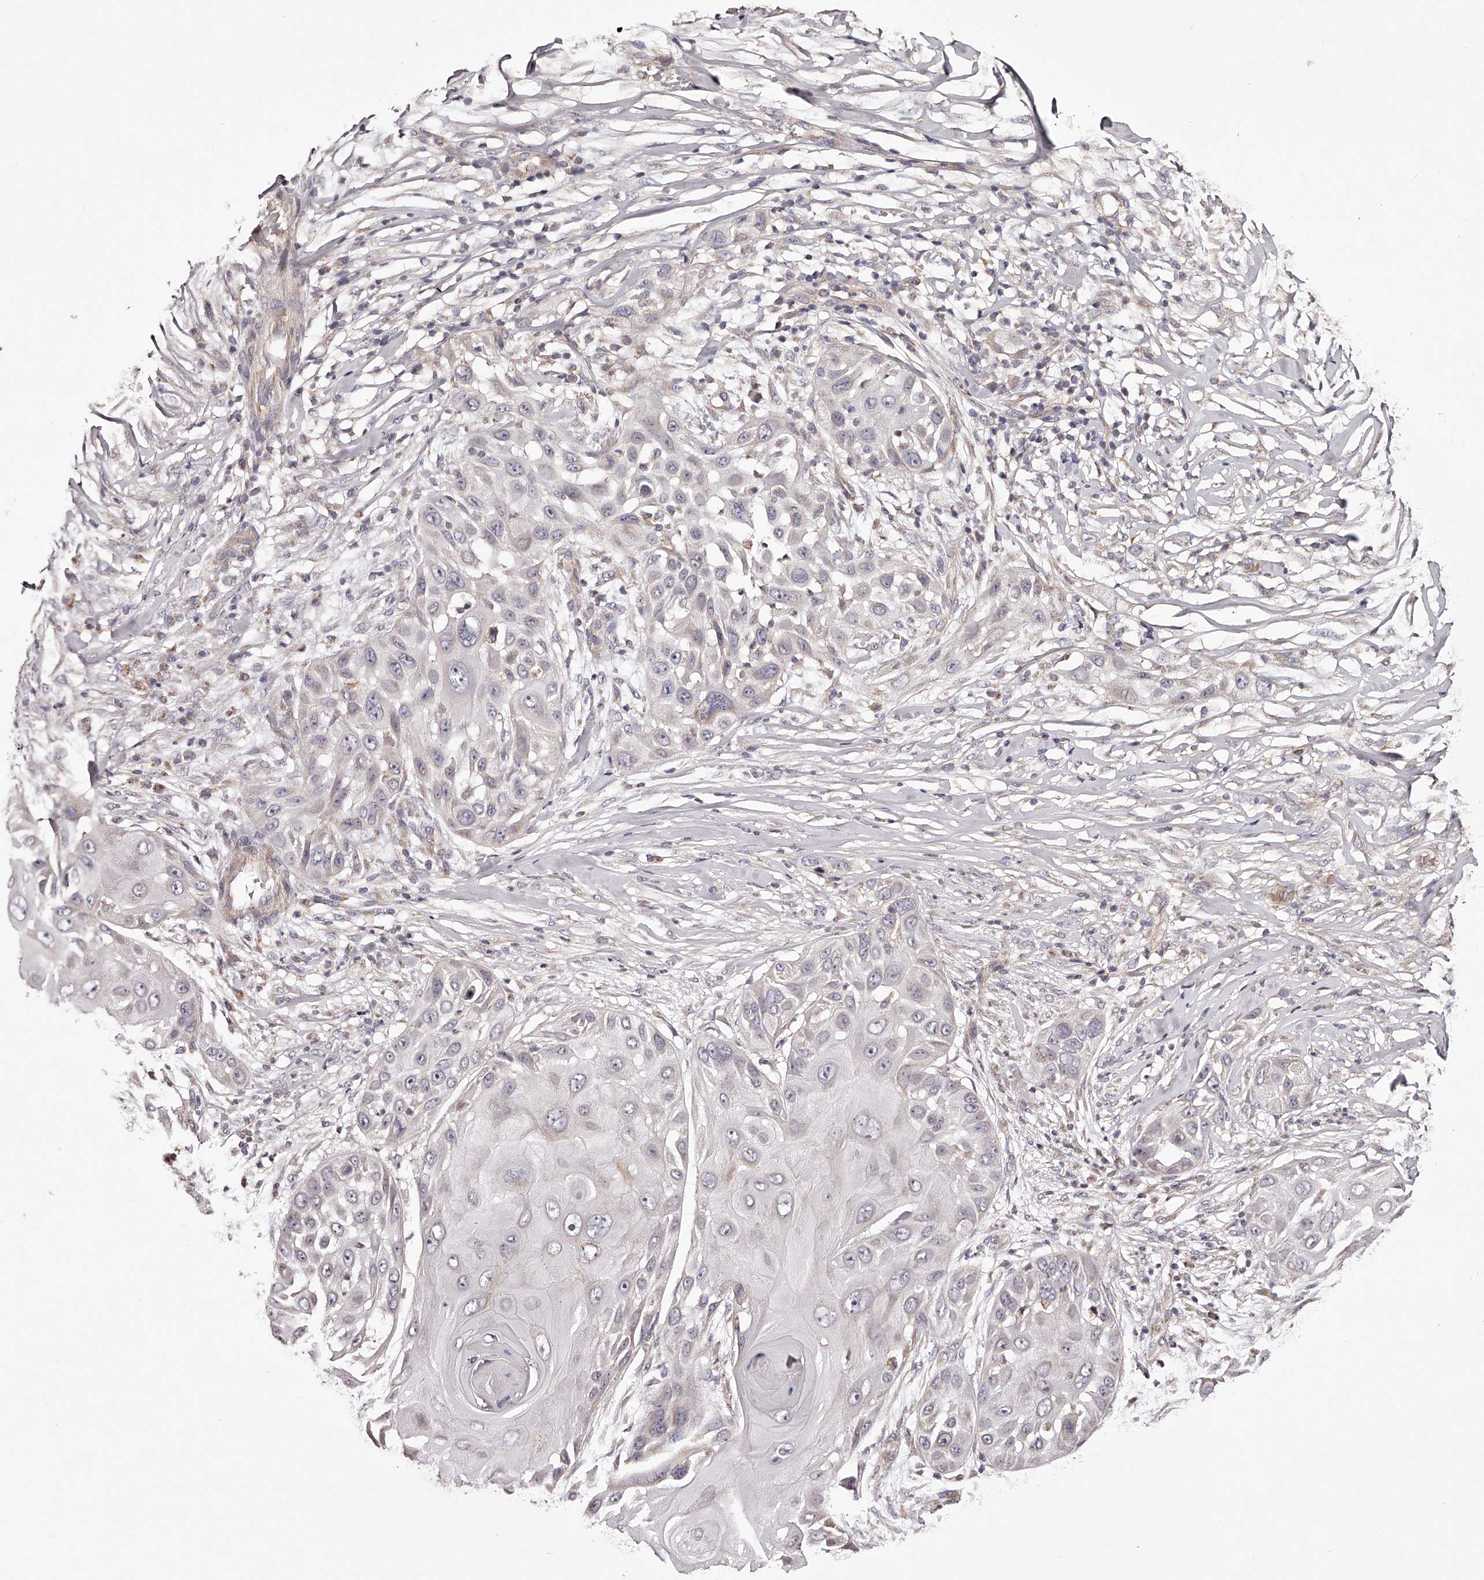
{"staining": {"intensity": "negative", "quantity": "none", "location": "none"}, "tissue": "skin cancer", "cell_type": "Tumor cells", "image_type": "cancer", "snomed": [{"axis": "morphology", "description": "Squamous cell carcinoma, NOS"}, {"axis": "topography", "description": "Skin"}], "caption": "Immunohistochemical staining of human skin cancer (squamous cell carcinoma) displays no significant expression in tumor cells.", "gene": "USP21", "patient": {"sex": "female", "age": 44}}